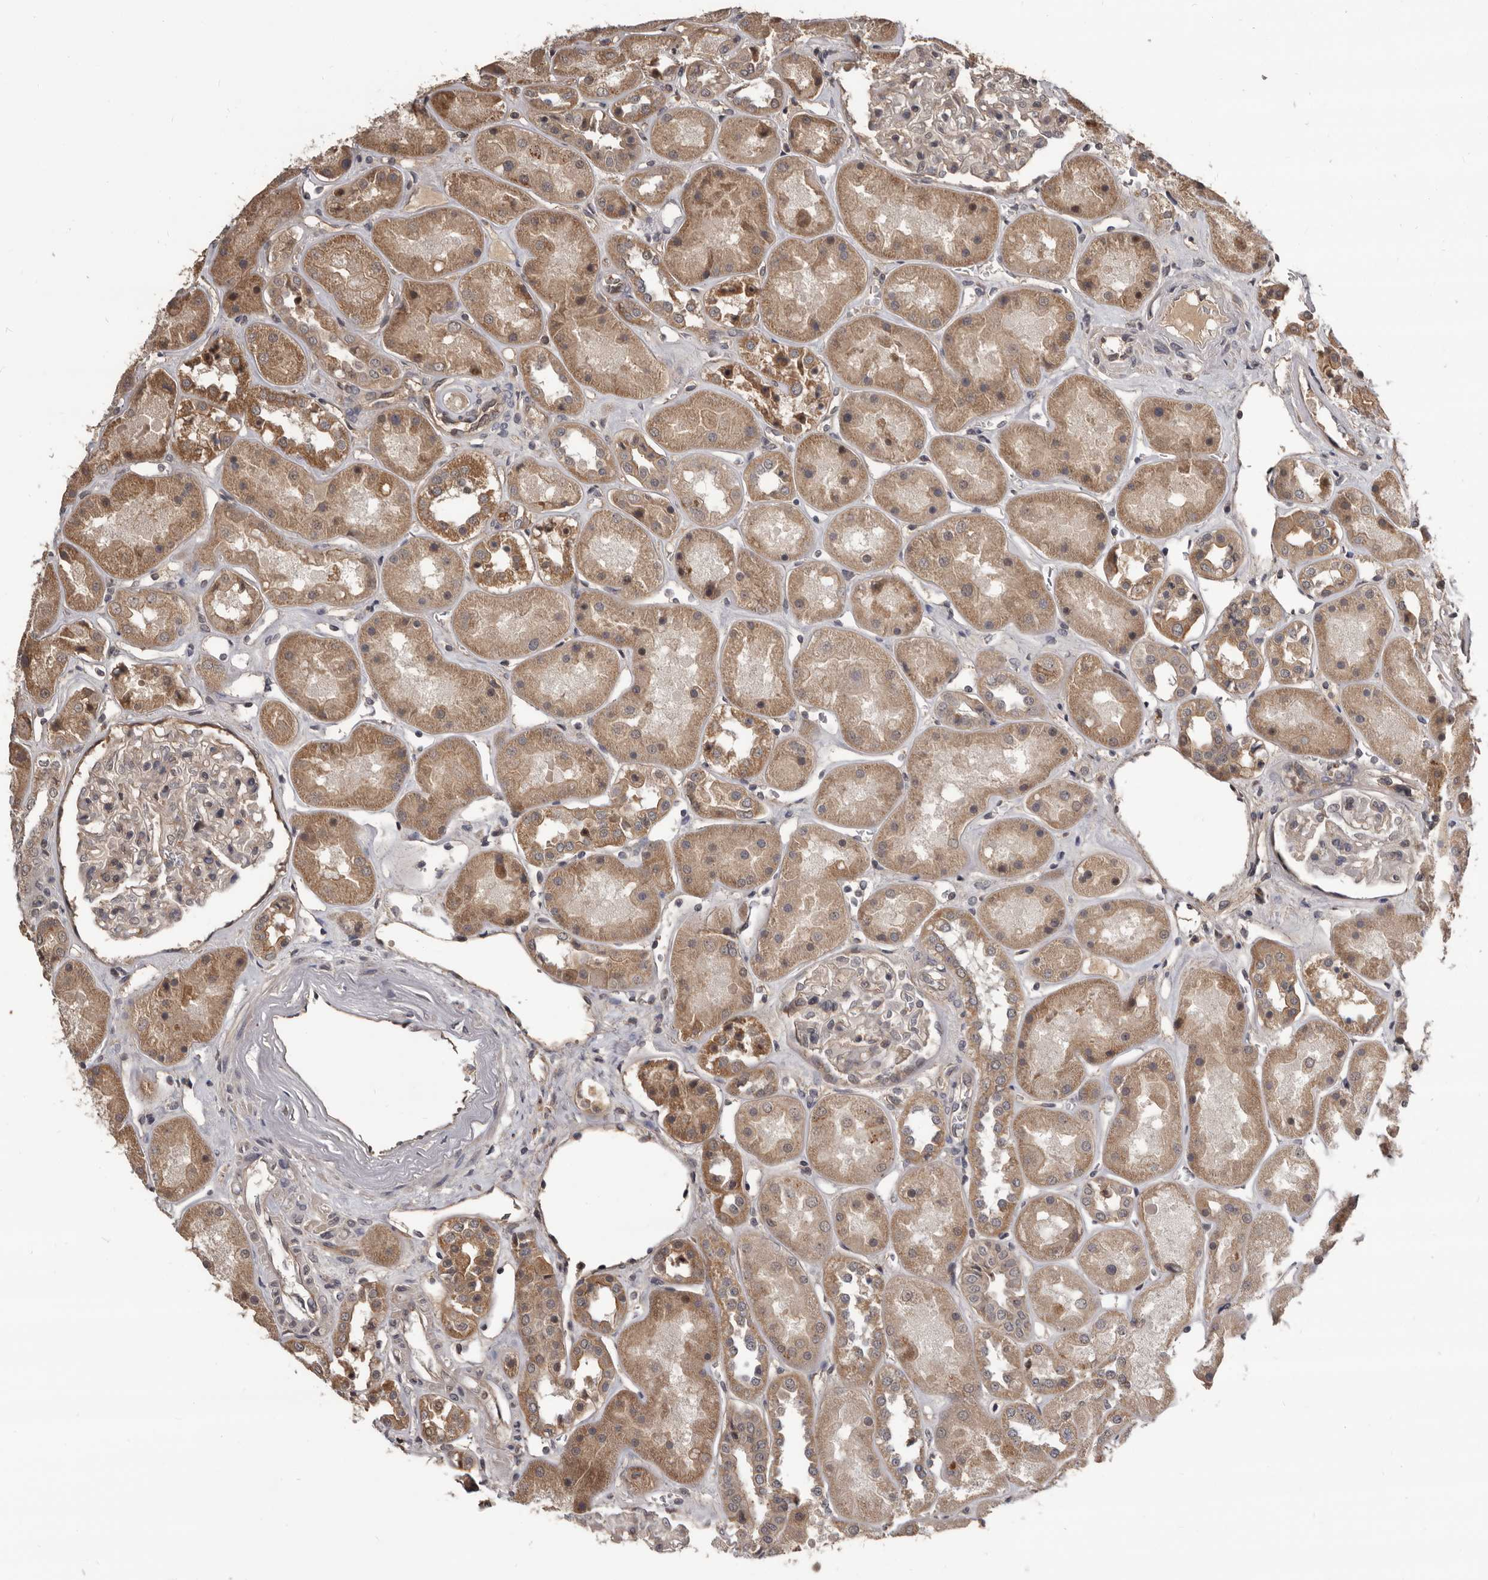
{"staining": {"intensity": "negative", "quantity": "none", "location": "none"}, "tissue": "kidney", "cell_type": "Cells in glomeruli", "image_type": "normal", "snomed": [{"axis": "morphology", "description": "Normal tissue, NOS"}, {"axis": "topography", "description": "Kidney"}], "caption": "An IHC image of benign kidney is shown. There is no staining in cells in glomeruli of kidney. (DAB immunohistochemistry visualized using brightfield microscopy, high magnification).", "gene": "AHR", "patient": {"sex": "male", "age": 70}}